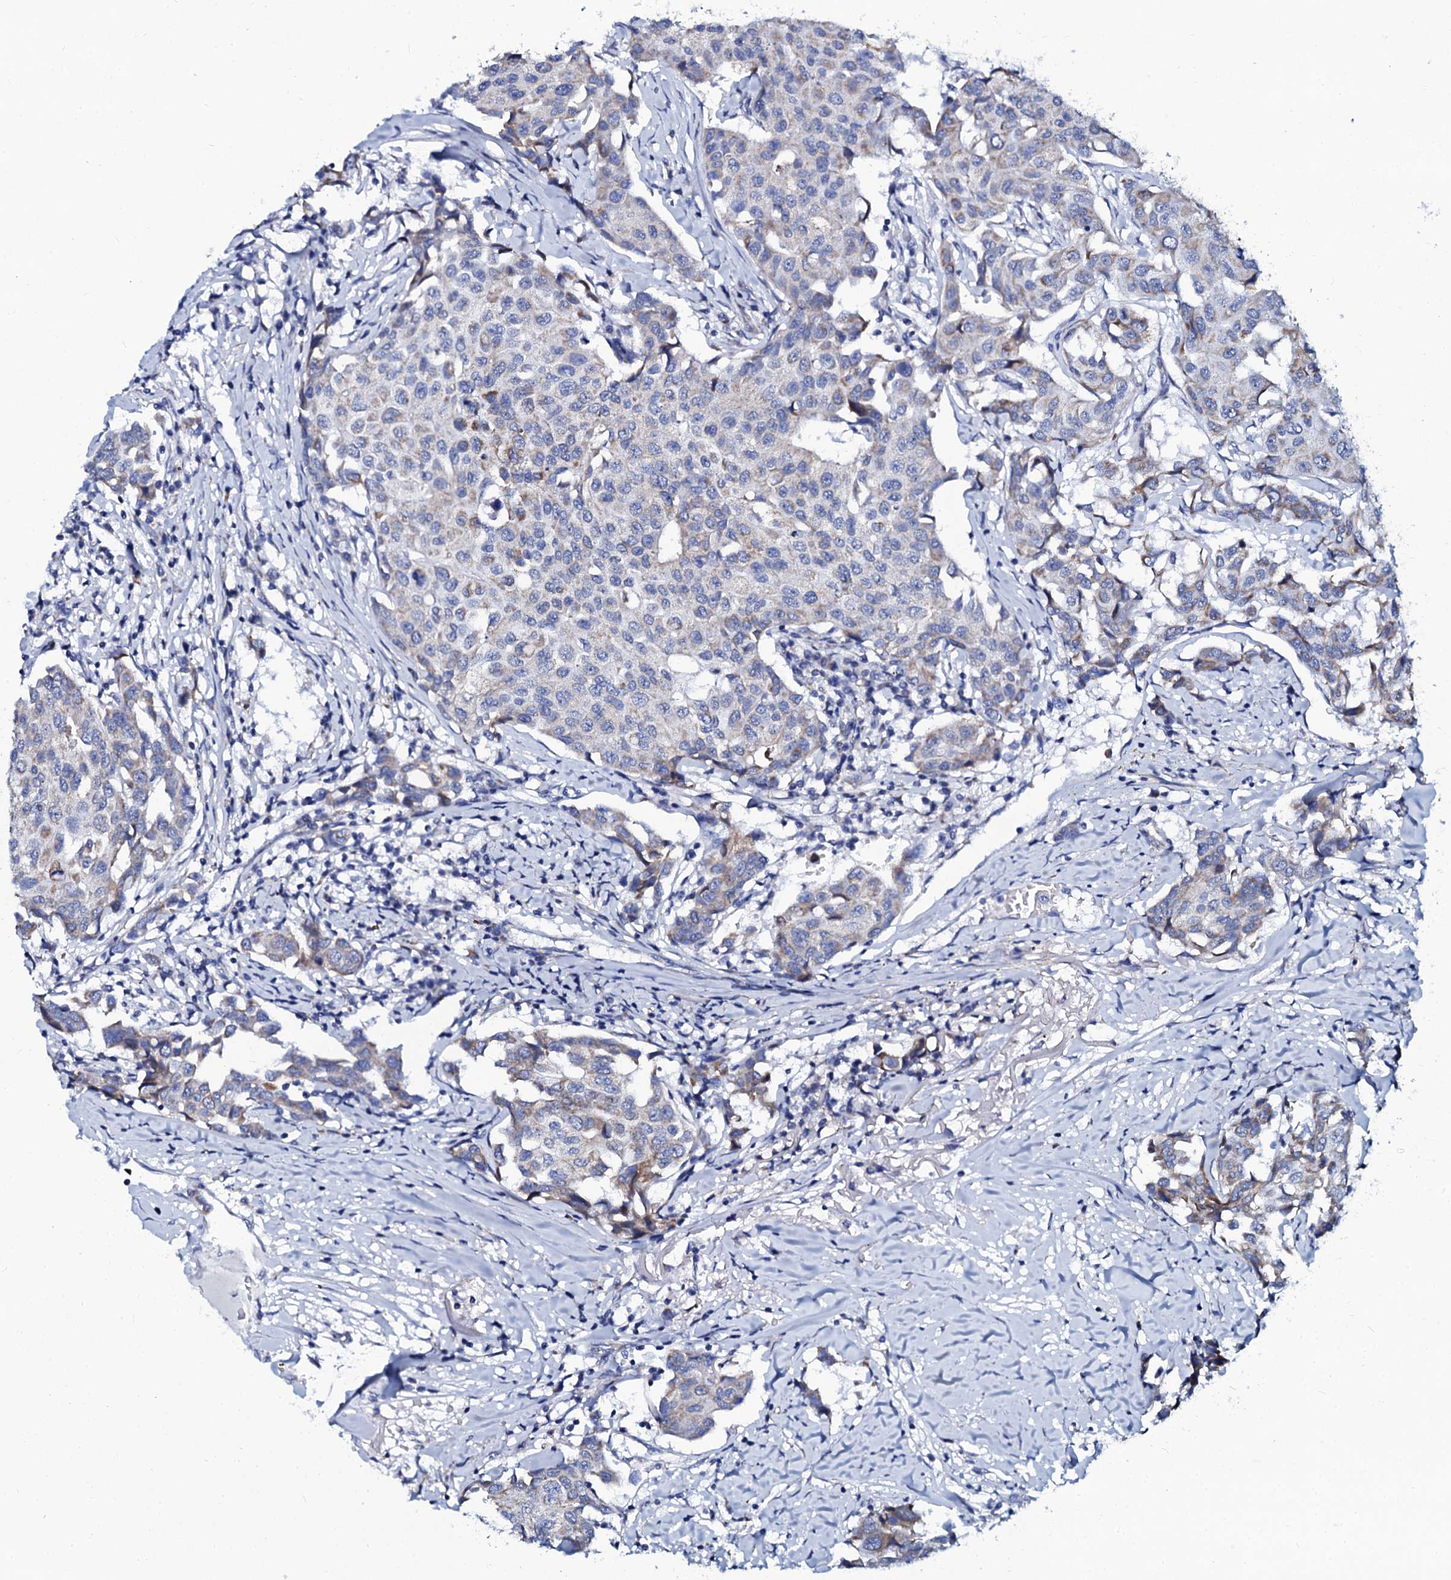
{"staining": {"intensity": "negative", "quantity": "none", "location": "none"}, "tissue": "breast cancer", "cell_type": "Tumor cells", "image_type": "cancer", "snomed": [{"axis": "morphology", "description": "Duct carcinoma"}, {"axis": "topography", "description": "Breast"}], "caption": "The image demonstrates no significant expression in tumor cells of breast cancer. (DAB (3,3'-diaminobenzidine) immunohistochemistry (IHC), high magnification).", "gene": "SLC37A4", "patient": {"sex": "female", "age": 80}}